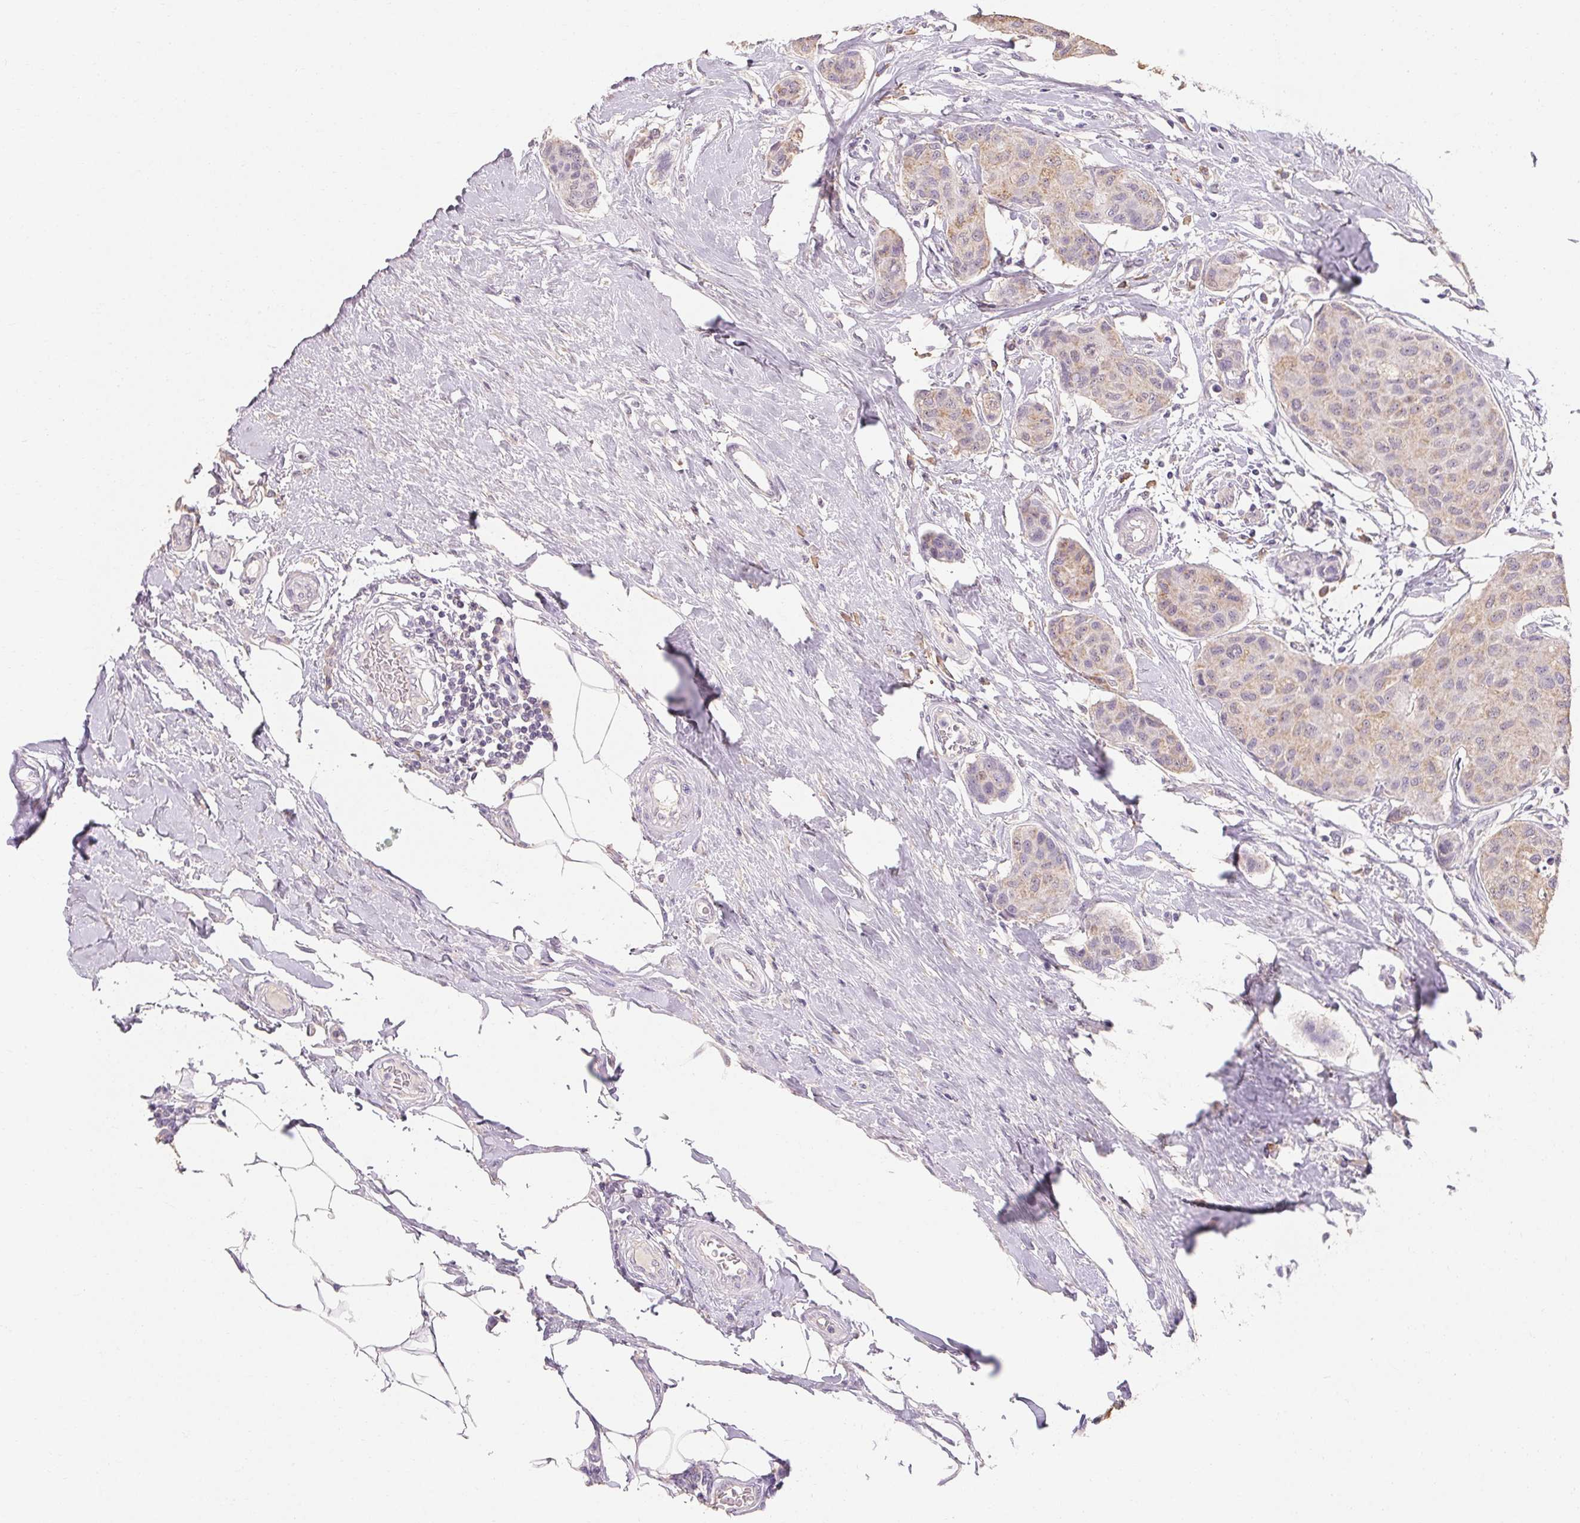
{"staining": {"intensity": "weak", "quantity": "25%-75%", "location": "cytoplasmic/membranous"}, "tissue": "breast cancer", "cell_type": "Tumor cells", "image_type": "cancer", "snomed": [{"axis": "morphology", "description": "Duct carcinoma"}, {"axis": "topography", "description": "Breast"}], "caption": "Breast cancer (infiltrating ductal carcinoma) tissue reveals weak cytoplasmic/membranous staining in about 25%-75% of tumor cells, visualized by immunohistochemistry.", "gene": "MAP7D2", "patient": {"sex": "female", "age": 80}}